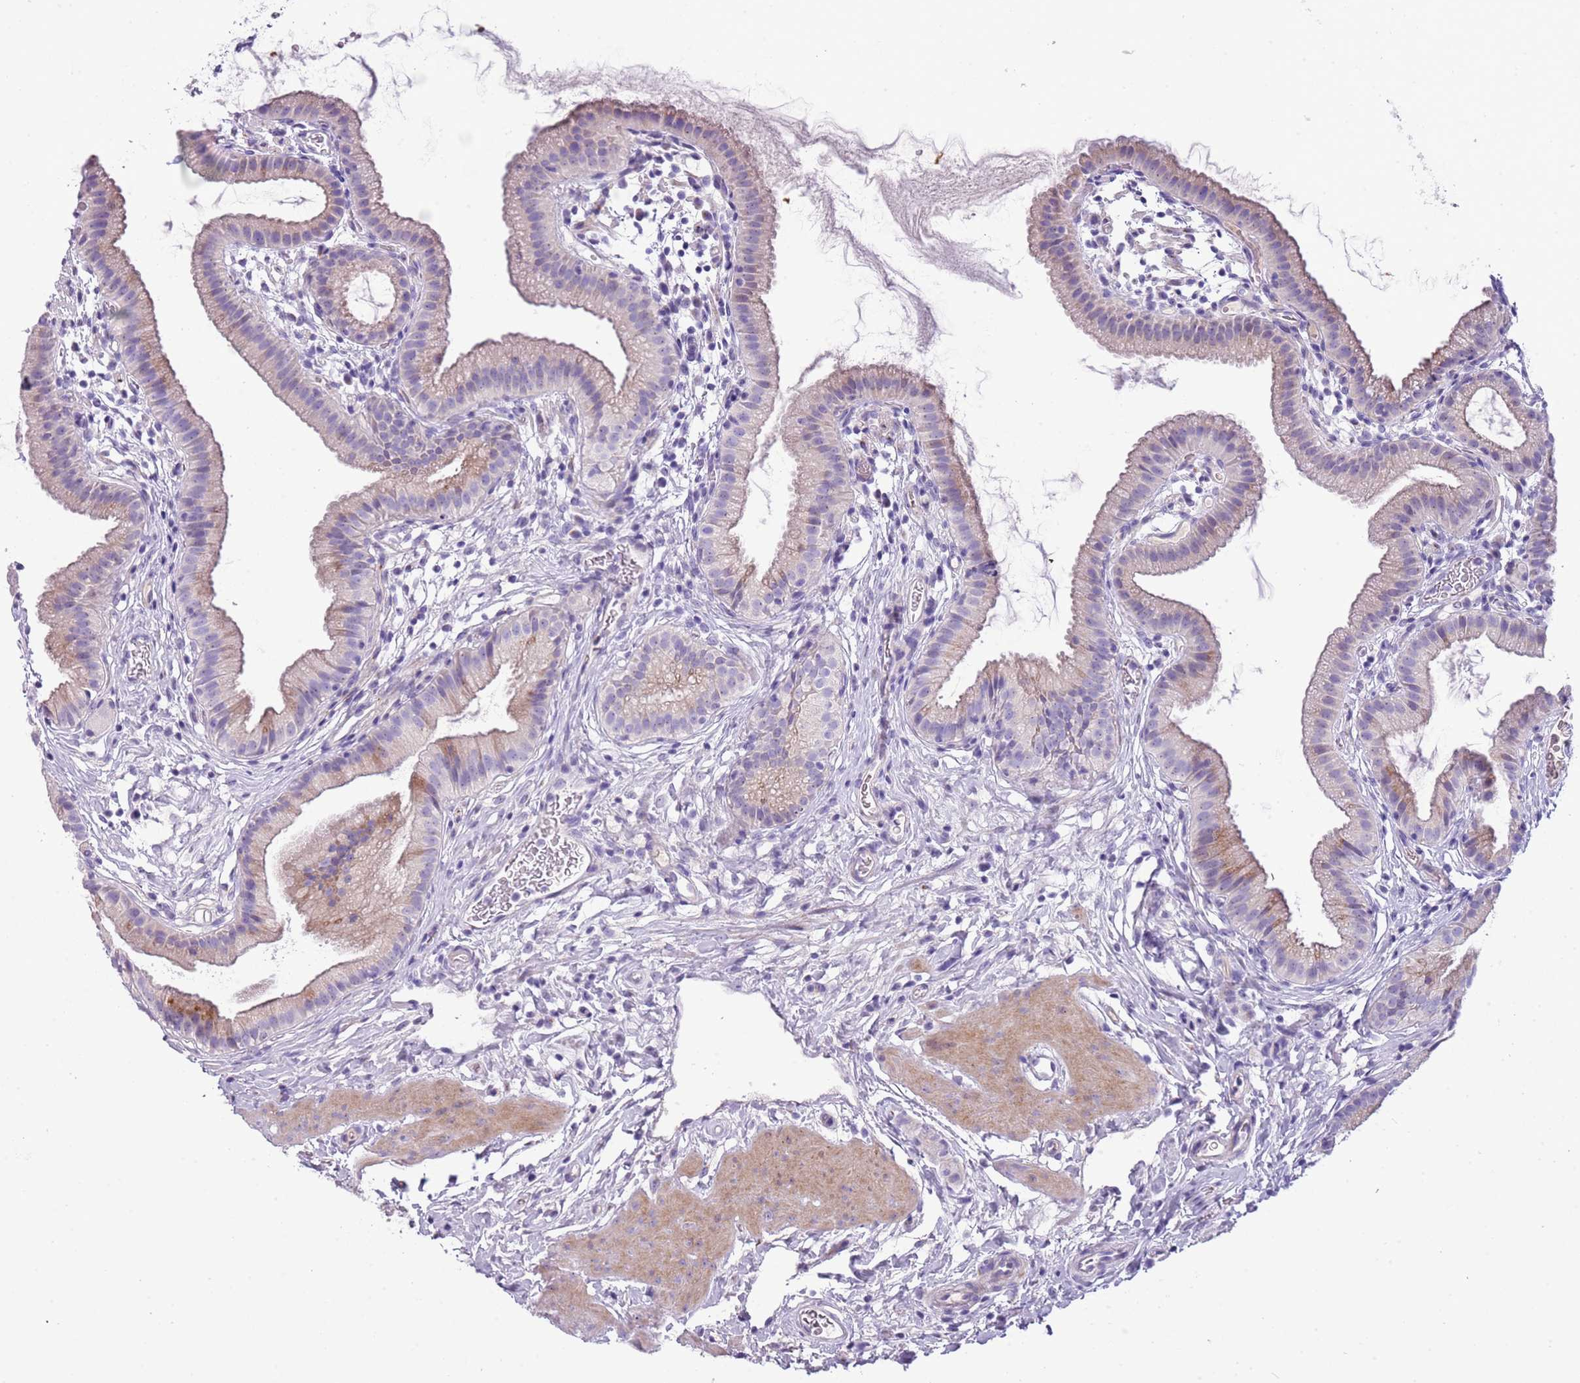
{"staining": {"intensity": "weak", "quantity": "<25%", "location": "cytoplasmic/membranous"}, "tissue": "gallbladder", "cell_type": "Glandular cells", "image_type": "normal", "snomed": [{"axis": "morphology", "description": "Normal tissue, NOS"}, {"axis": "topography", "description": "Gallbladder"}], "caption": "DAB immunohistochemical staining of benign gallbladder exhibits no significant staining in glandular cells. (Stains: DAB (3,3'-diaminobenzidine) immunohistochemistry with hematoxylin counter stain, Microscopy: brightfield microscopy at high magnification).", "gene": "NBPF4", "patient": {"sex": "female", "age": 46}}